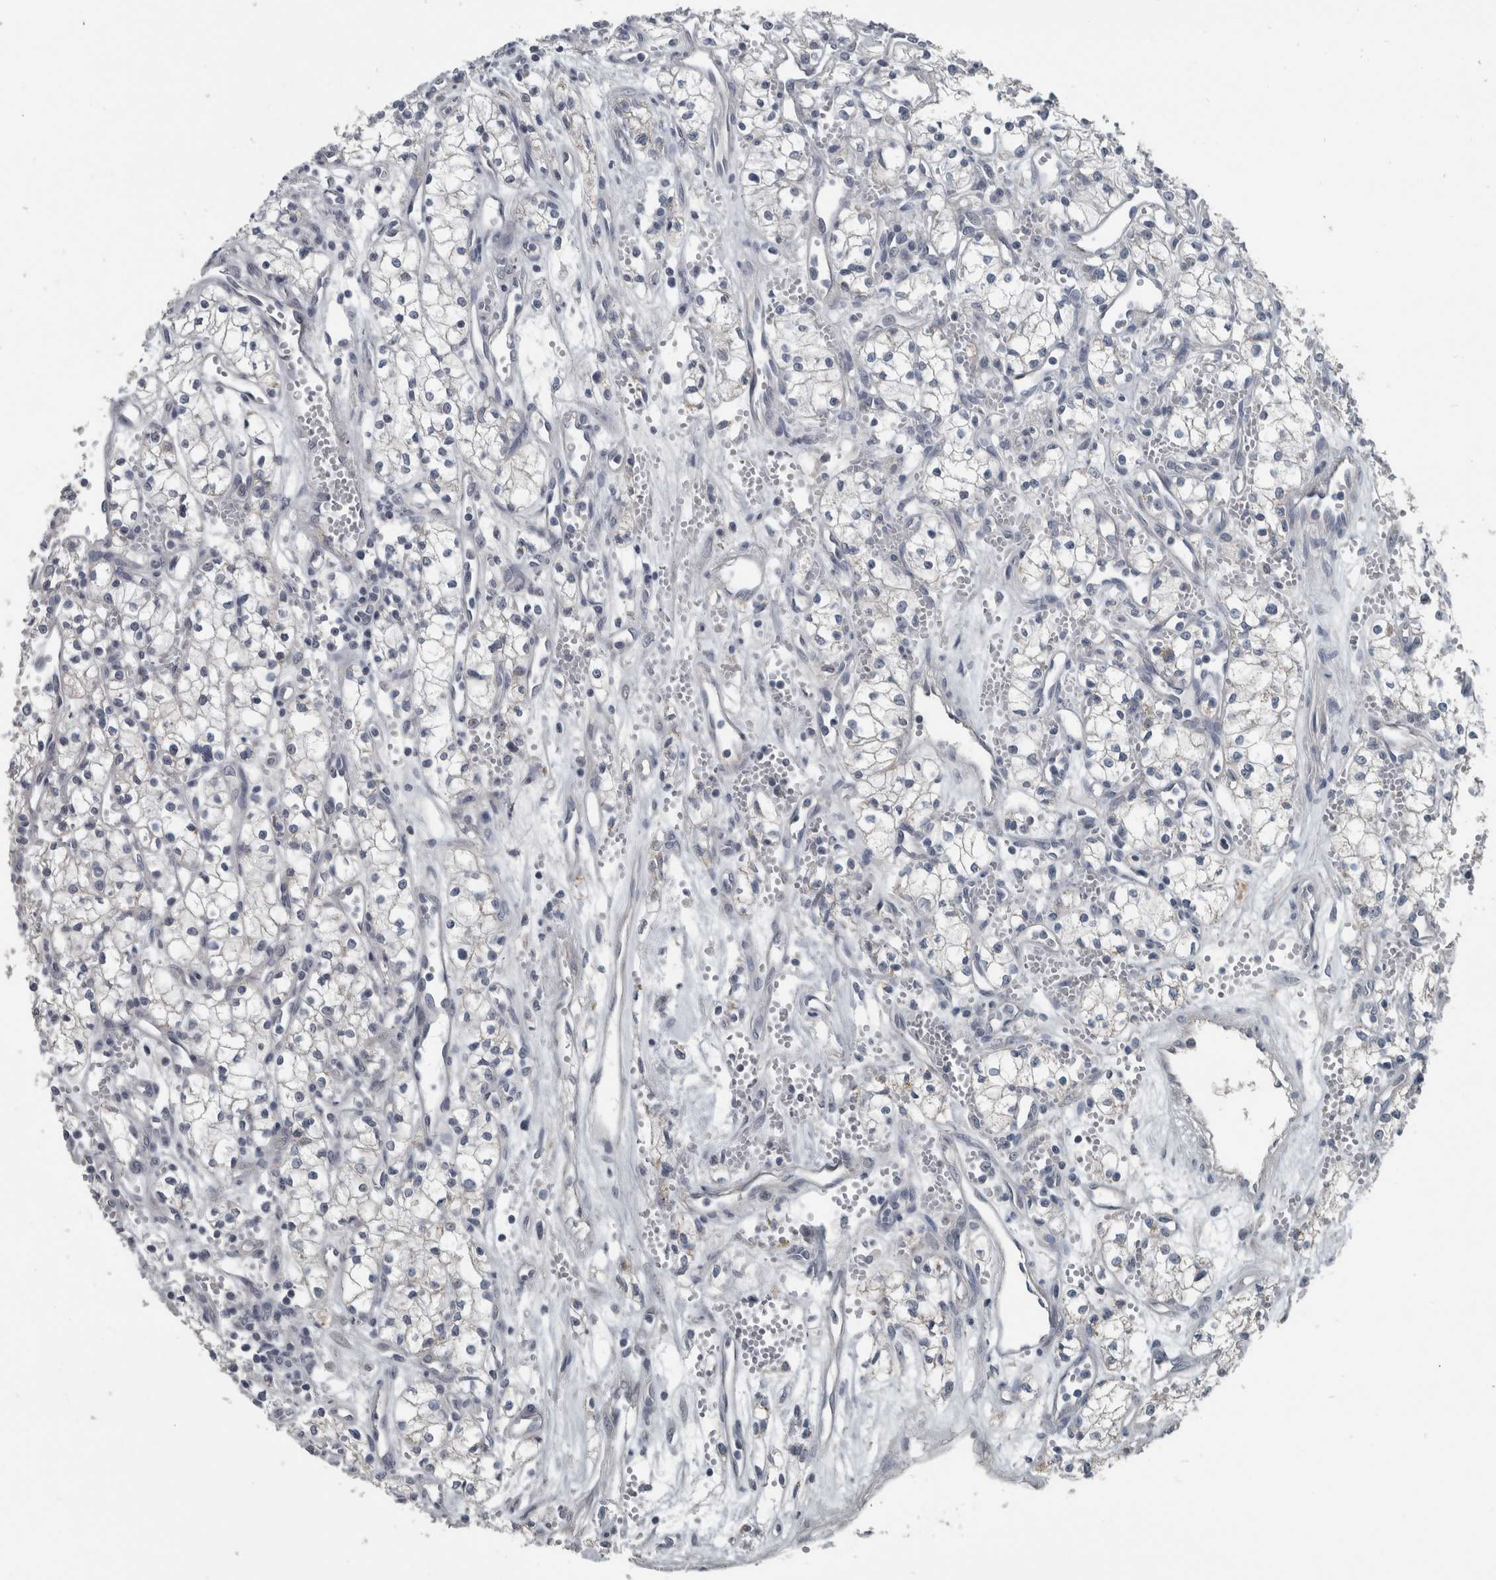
{"staining": {"intensity": "negative", "quantity": "none", "location": "none"}, "tissue": "renal cancer", "cell_type": "Tumor cells", "image_type": "cancer", "snomed": [{"axis": "morphology", "description": "Adenocarcinoma, NOS"}, {"axis": "topography", "description": "Kidney"}], "caption": "IHC histopathology image of renal adenocarcinoma stained for a protein (brown), which exhibits no expression in tumor cells.", "gene": "KRT20", "patient": {"sex": "male", "age": 59}}